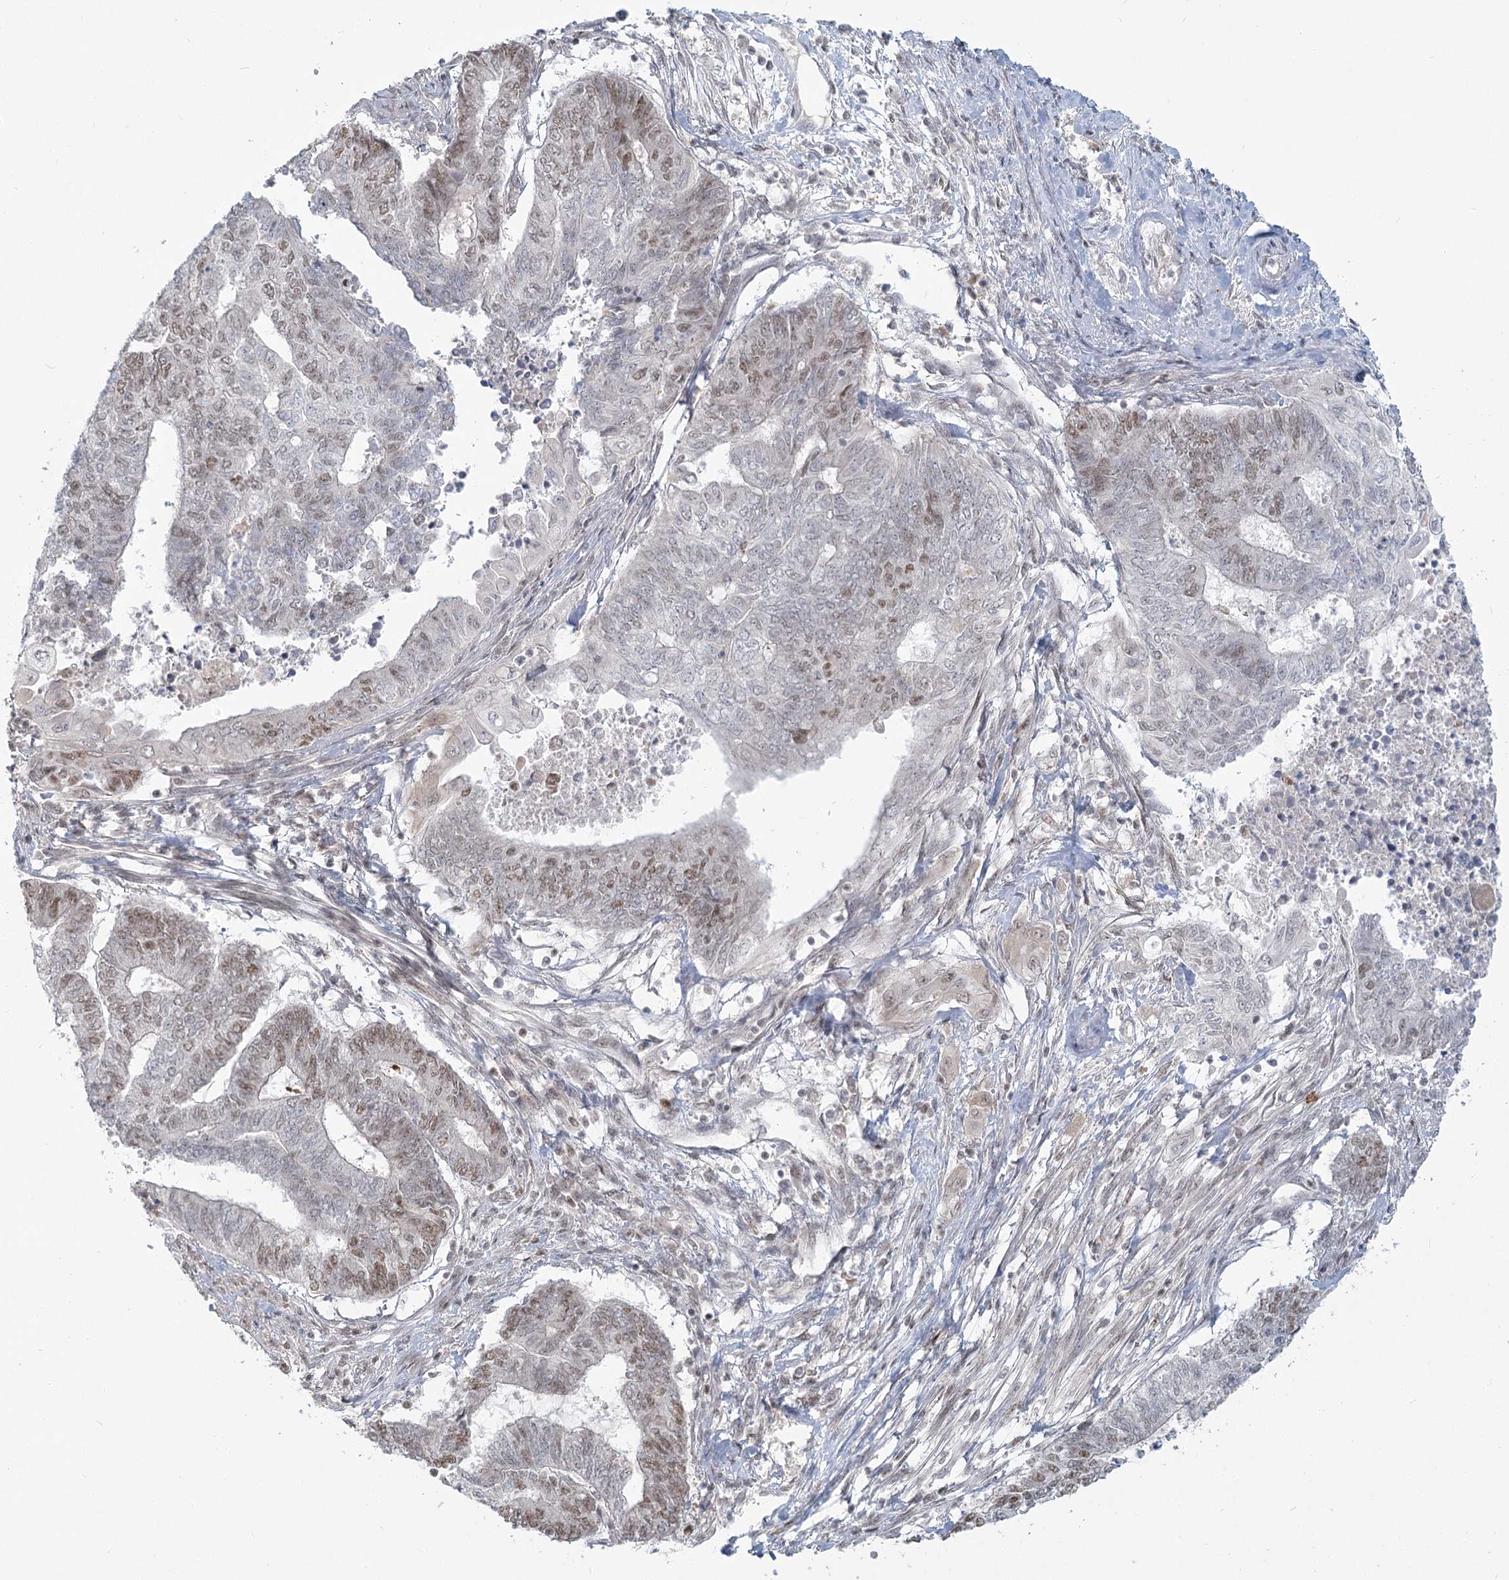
{"staining": {"intensity": "moderate", "quantity": "25%-75%", "location": "nuclear"}, "tissue": "endometrial cancer", "cell_type": "Tumor cells", "image_type": "cancer", "snomed": [{"axis": "morphology", "description": "Adenocarcinoma, NOS"}, {"axis": "topography", "description": "Uterus"}, {"axis": "topography", "description": "Endometrium"}], "caption": "Moderate nuclear protein staining is present in about 25%-75% of tumor cells in endometrial adenocarcinoma.", "gene": "R3HCC1L", "patient": {"sex": "female", "age": 70}}